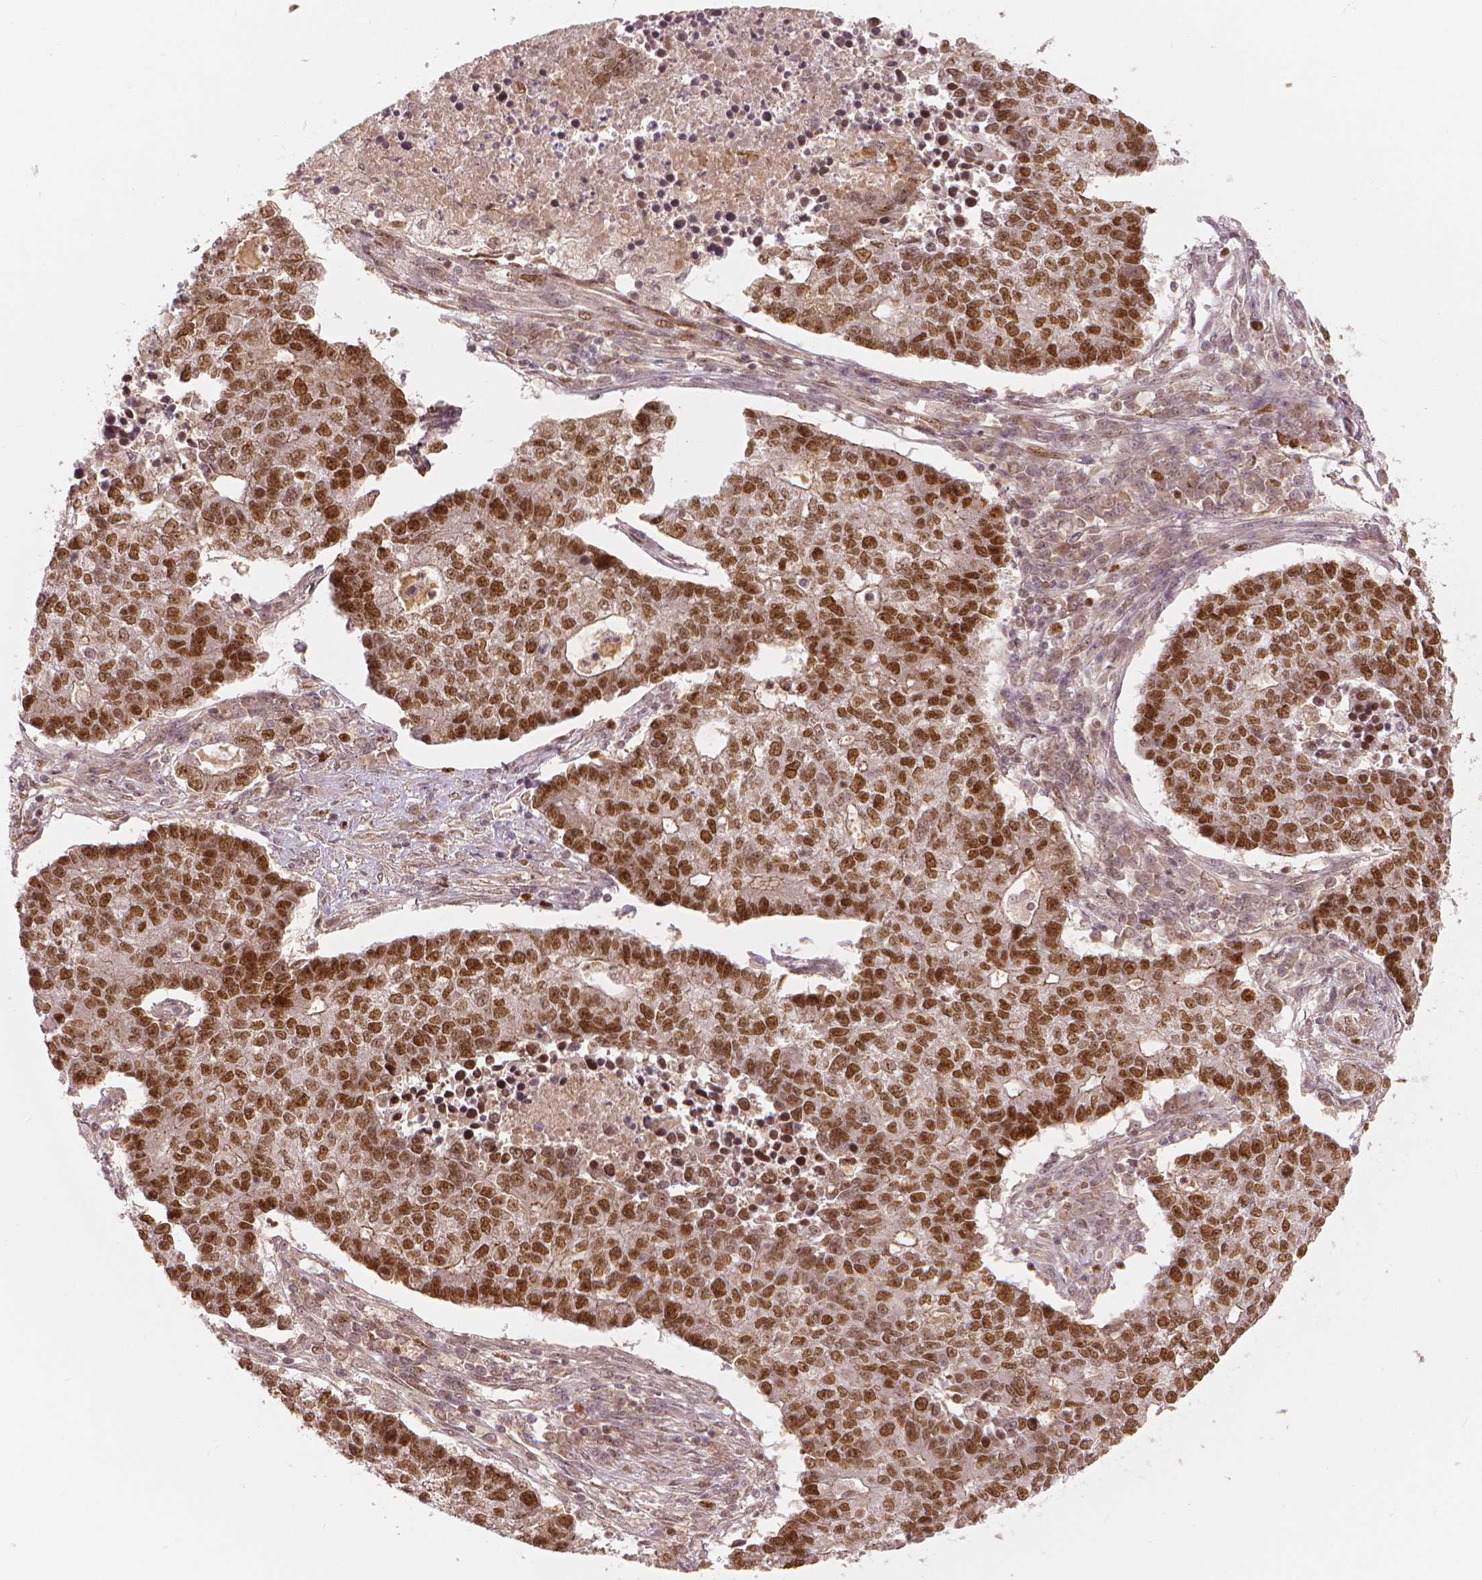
{"staining": {"intensity": "strong", "quantity": ">75%", "location": "nuclear"}, "tissue": "lung cancer", "cell_type": "Tumor cells", "image_type": "cancer", "snomed": [{"axis": "morphology", "description": "Adenocarcinoma, NOS"}, {"axis": "topography", "description": "Lung"}], "caption": "Approximately >75% of tumor cells in human lung cancer (adenocarcinoma) display strong nuclear protein positivity as visualized by brown immunohistochemical staining.", "gene": "NSD2", "patient": {"sex": "male", "age": 57}}